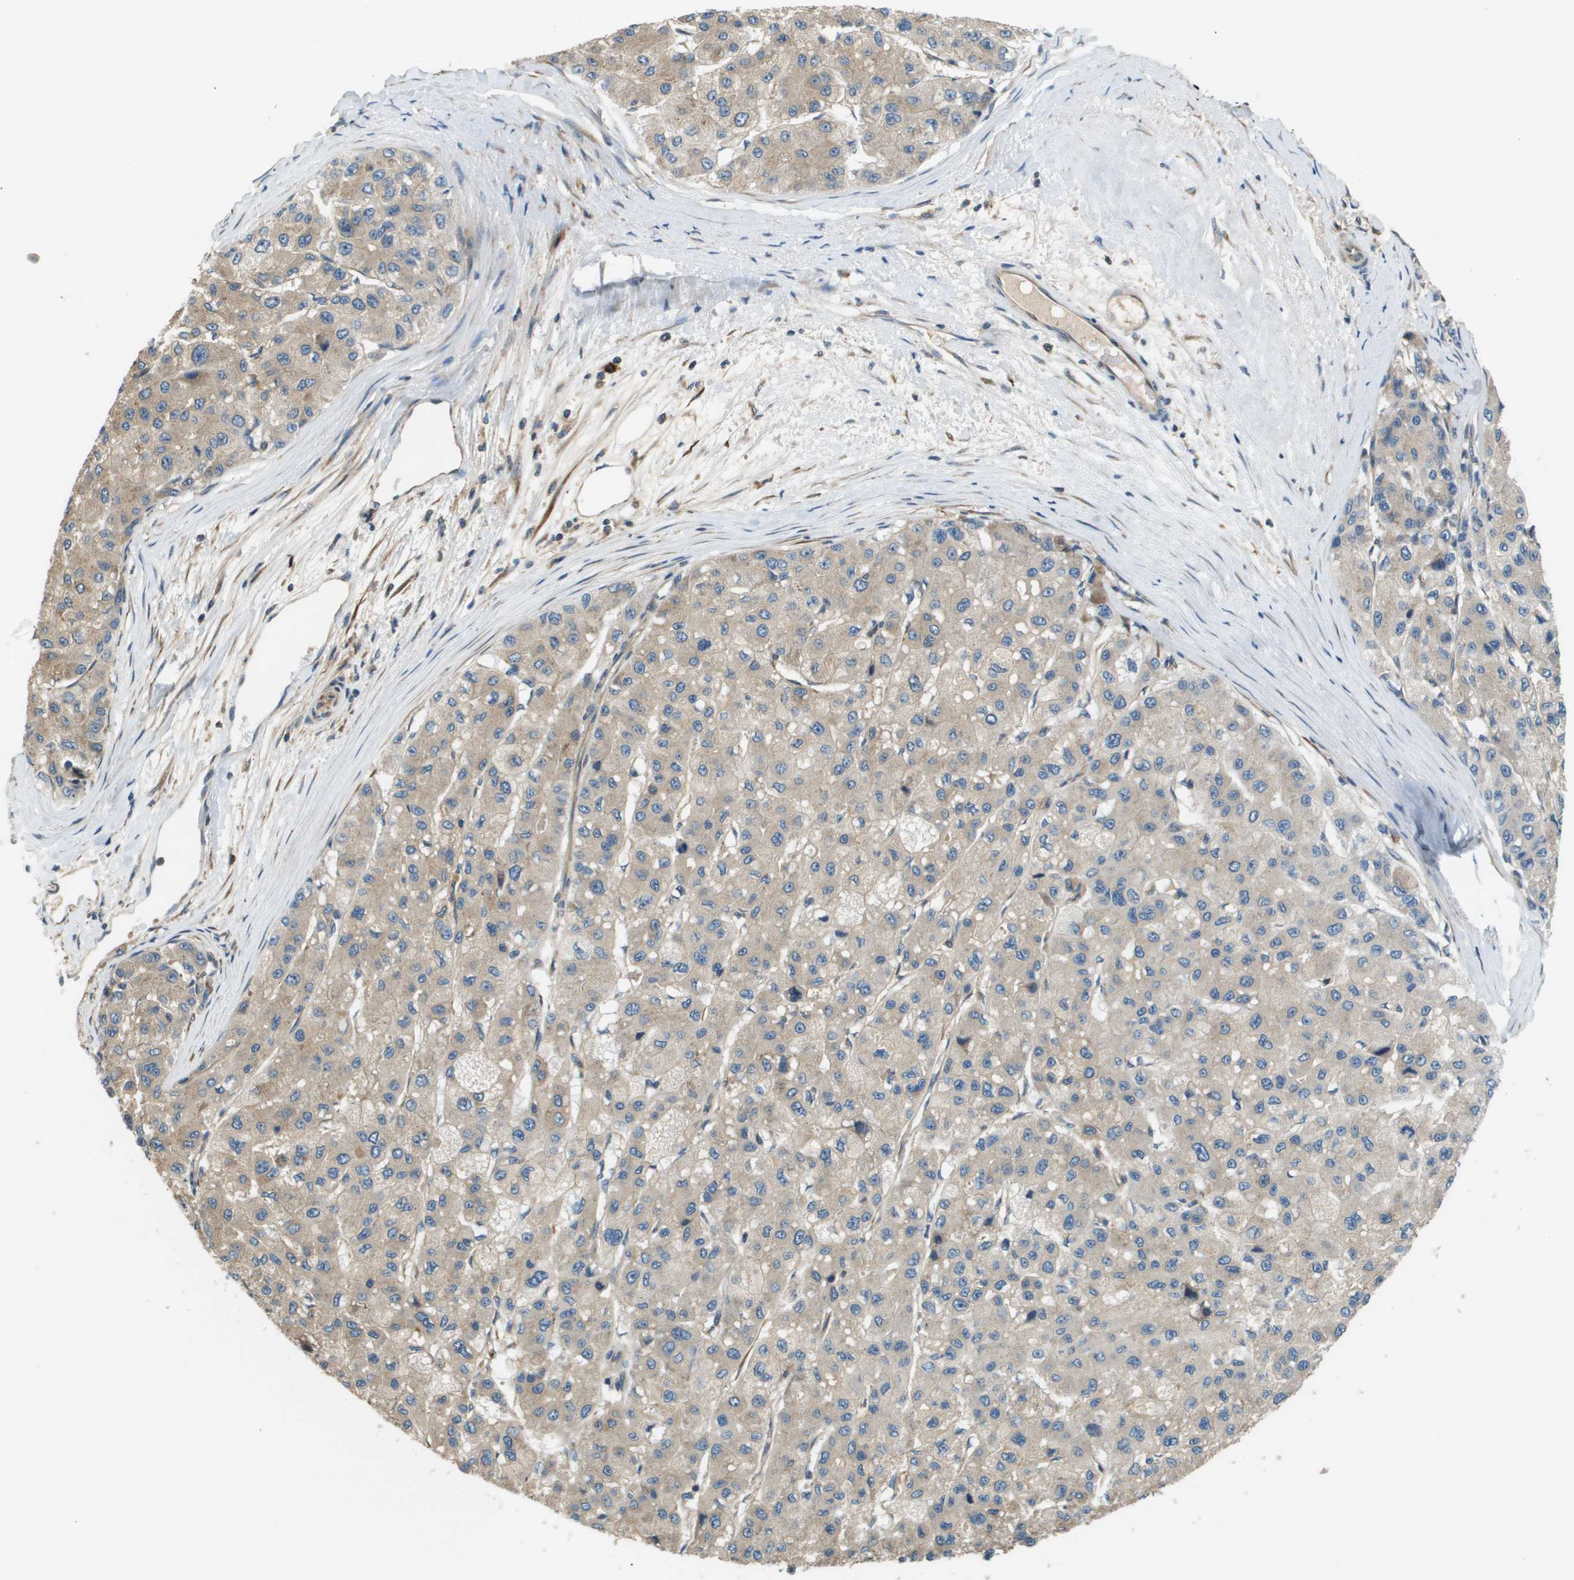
{"staining": {"intensity": "weak", "quantity": ">75%", "location": "cytoplasmic/membranous"}, "tissue": "liver cancer", "cell_type": "Tumor cells", "image_type": "cancer", "snomed": [{"axis": "morphology", "description": "Carcinoma, Hepatocellular, NOS"}, {"axis": "topography", "description": "Liver"}], "caption": "Immunohistochemistry (IHC) (DAB) staining of human liver cancer (hepatocellular carcinoma) shows weak cytoplasmic/membranous protein positivity in approximately >75% of tumor cells.", "gene": "SAMSN1", "patient": {"sex": "male", "age": 80}}